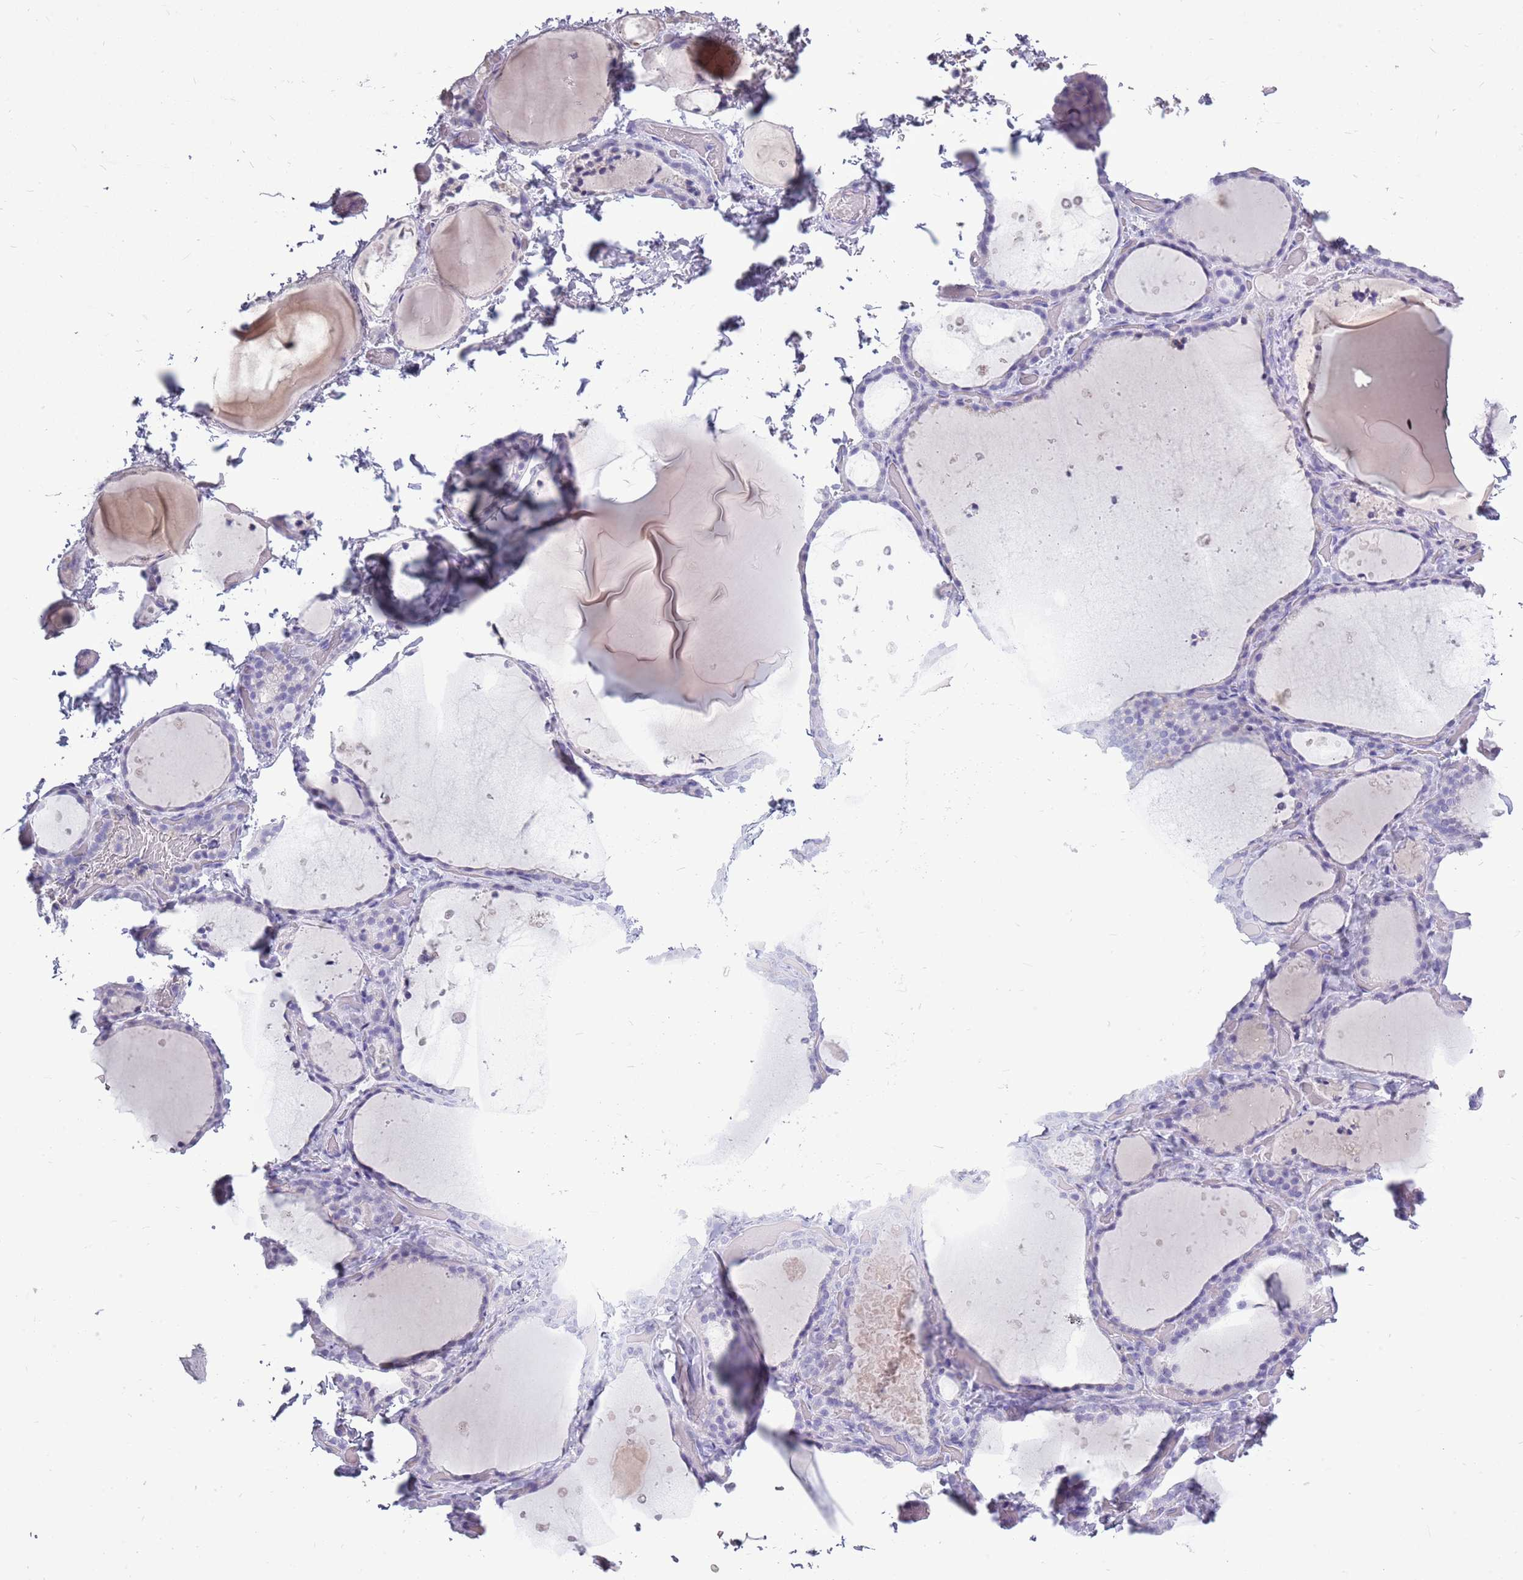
{"staining": {"intensity": "negative", "quantity": "none", "location": "none"}, "tissue": "thyroid gland", "cell_type": "Glandular cells", "image_type": "normal", "snomed": [{"axis": "morphology", "description": "Normal tissue, NOS"}, {"axis": "topography", "description": "Thyroid gland"}], "caption": "The immunohistochemistry photomicrograph has no significant positivity in glandular cells of thyroid gland. (Brightfield microscopy of DAB (3,3'-diaminobenzidine) immunohistochemistry at high magnification).", "gene": "ZNF425", "patient": {"sex": "female", "age": 44}}